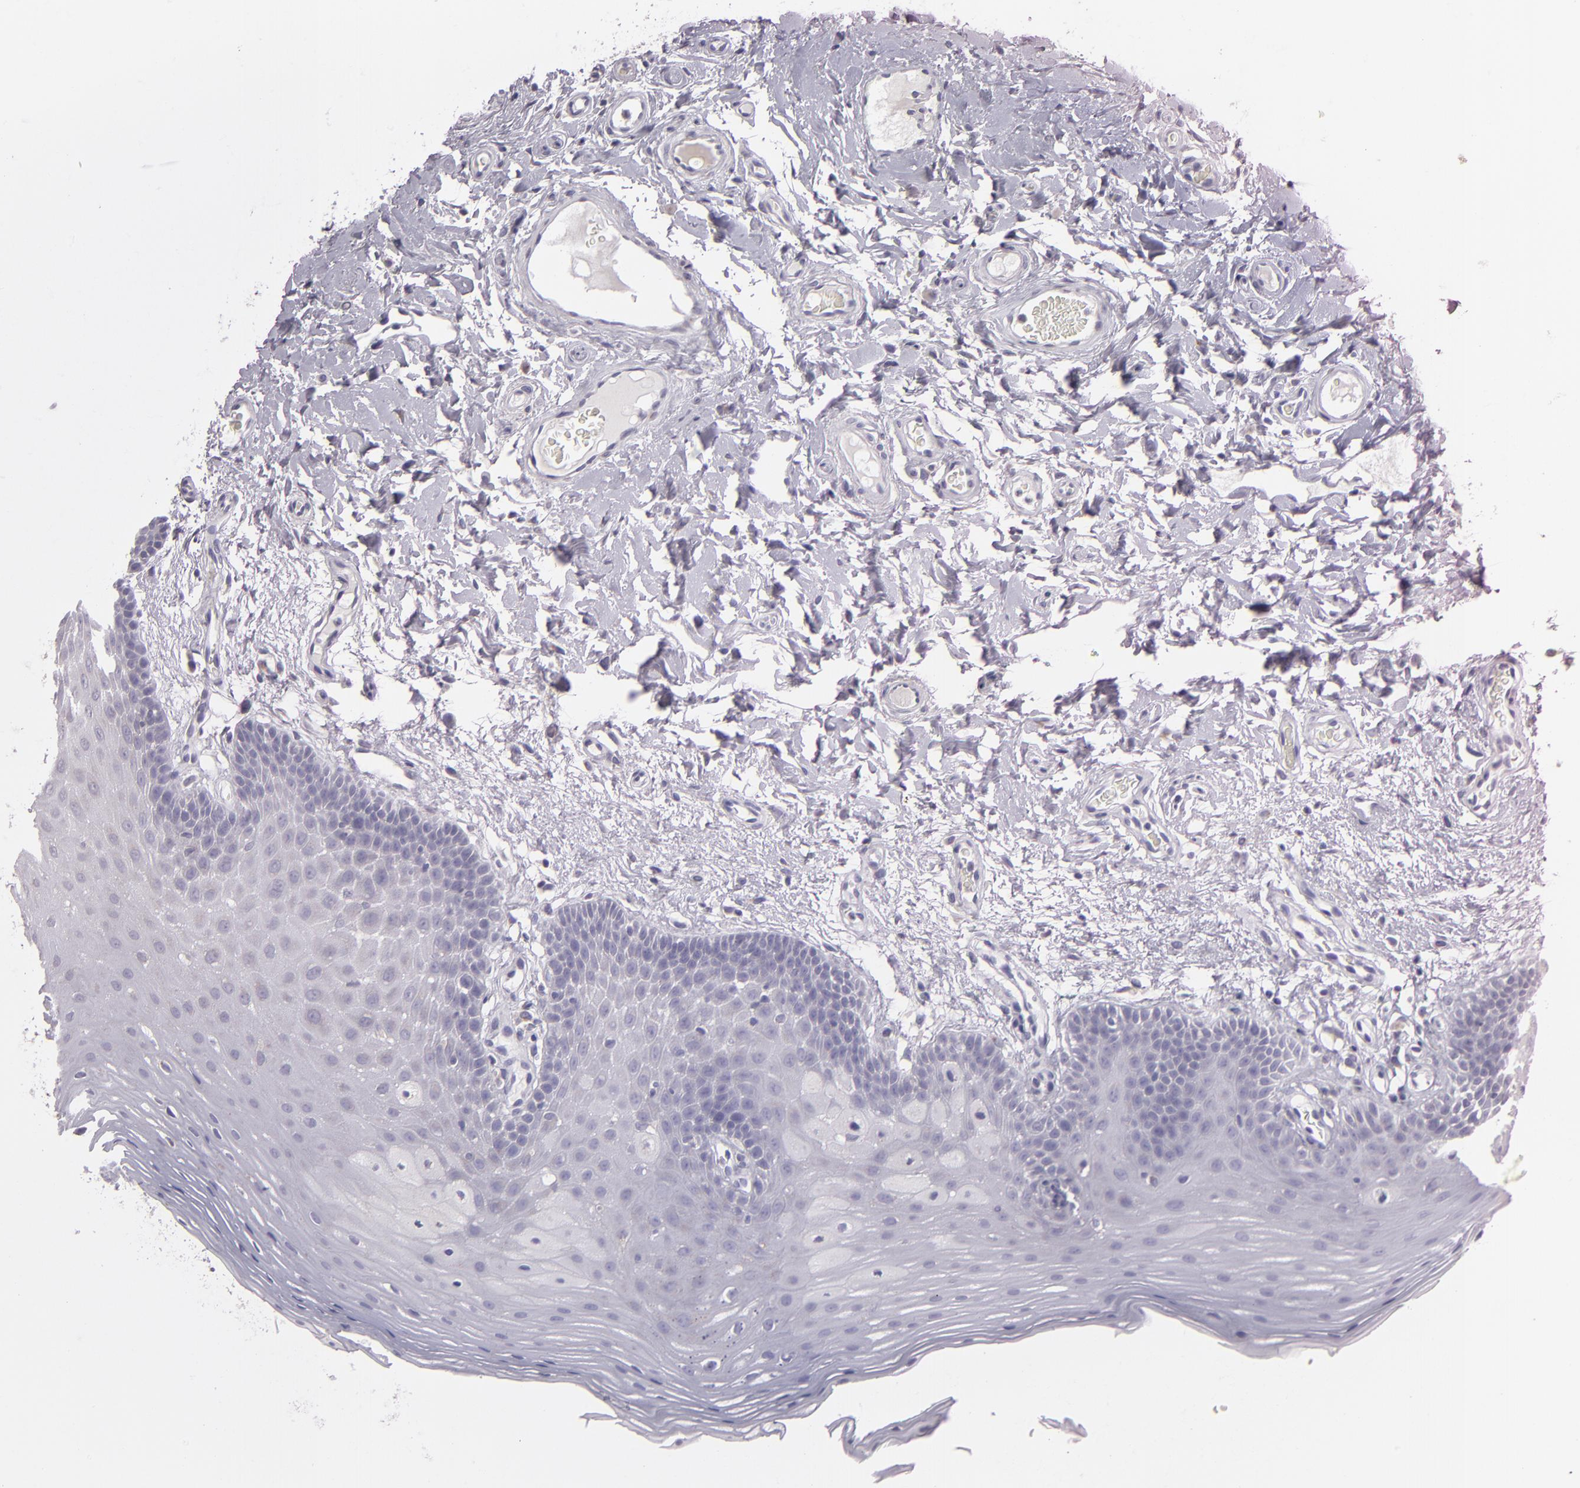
{"staining": {"intensity": "negative", "quantity": "none", "location": "none"}, "tissue": "oral mucosa", "cell_type": "Squamous epithelial cells", "image_type": "normal", "snomed": [{"axis": "morphology", "description": "Normal tissue, NOS"}, {"axis": "morphology", "description": "Squamous cell carcinoma, NOS"}, {"axis": "topography", "description": "Skeletal muscle"}, {"axis": "topography", "description": "Oral tissue"}, {"axis": "topography", "description": "Head-Neck"}], "caption": "Oral mucosa stained for a protein using immunohistochemistry exhibits no positivity squamous epithelial cells.", "gene": "IL12A", "patient": {"sex": "male", "age": 71}}